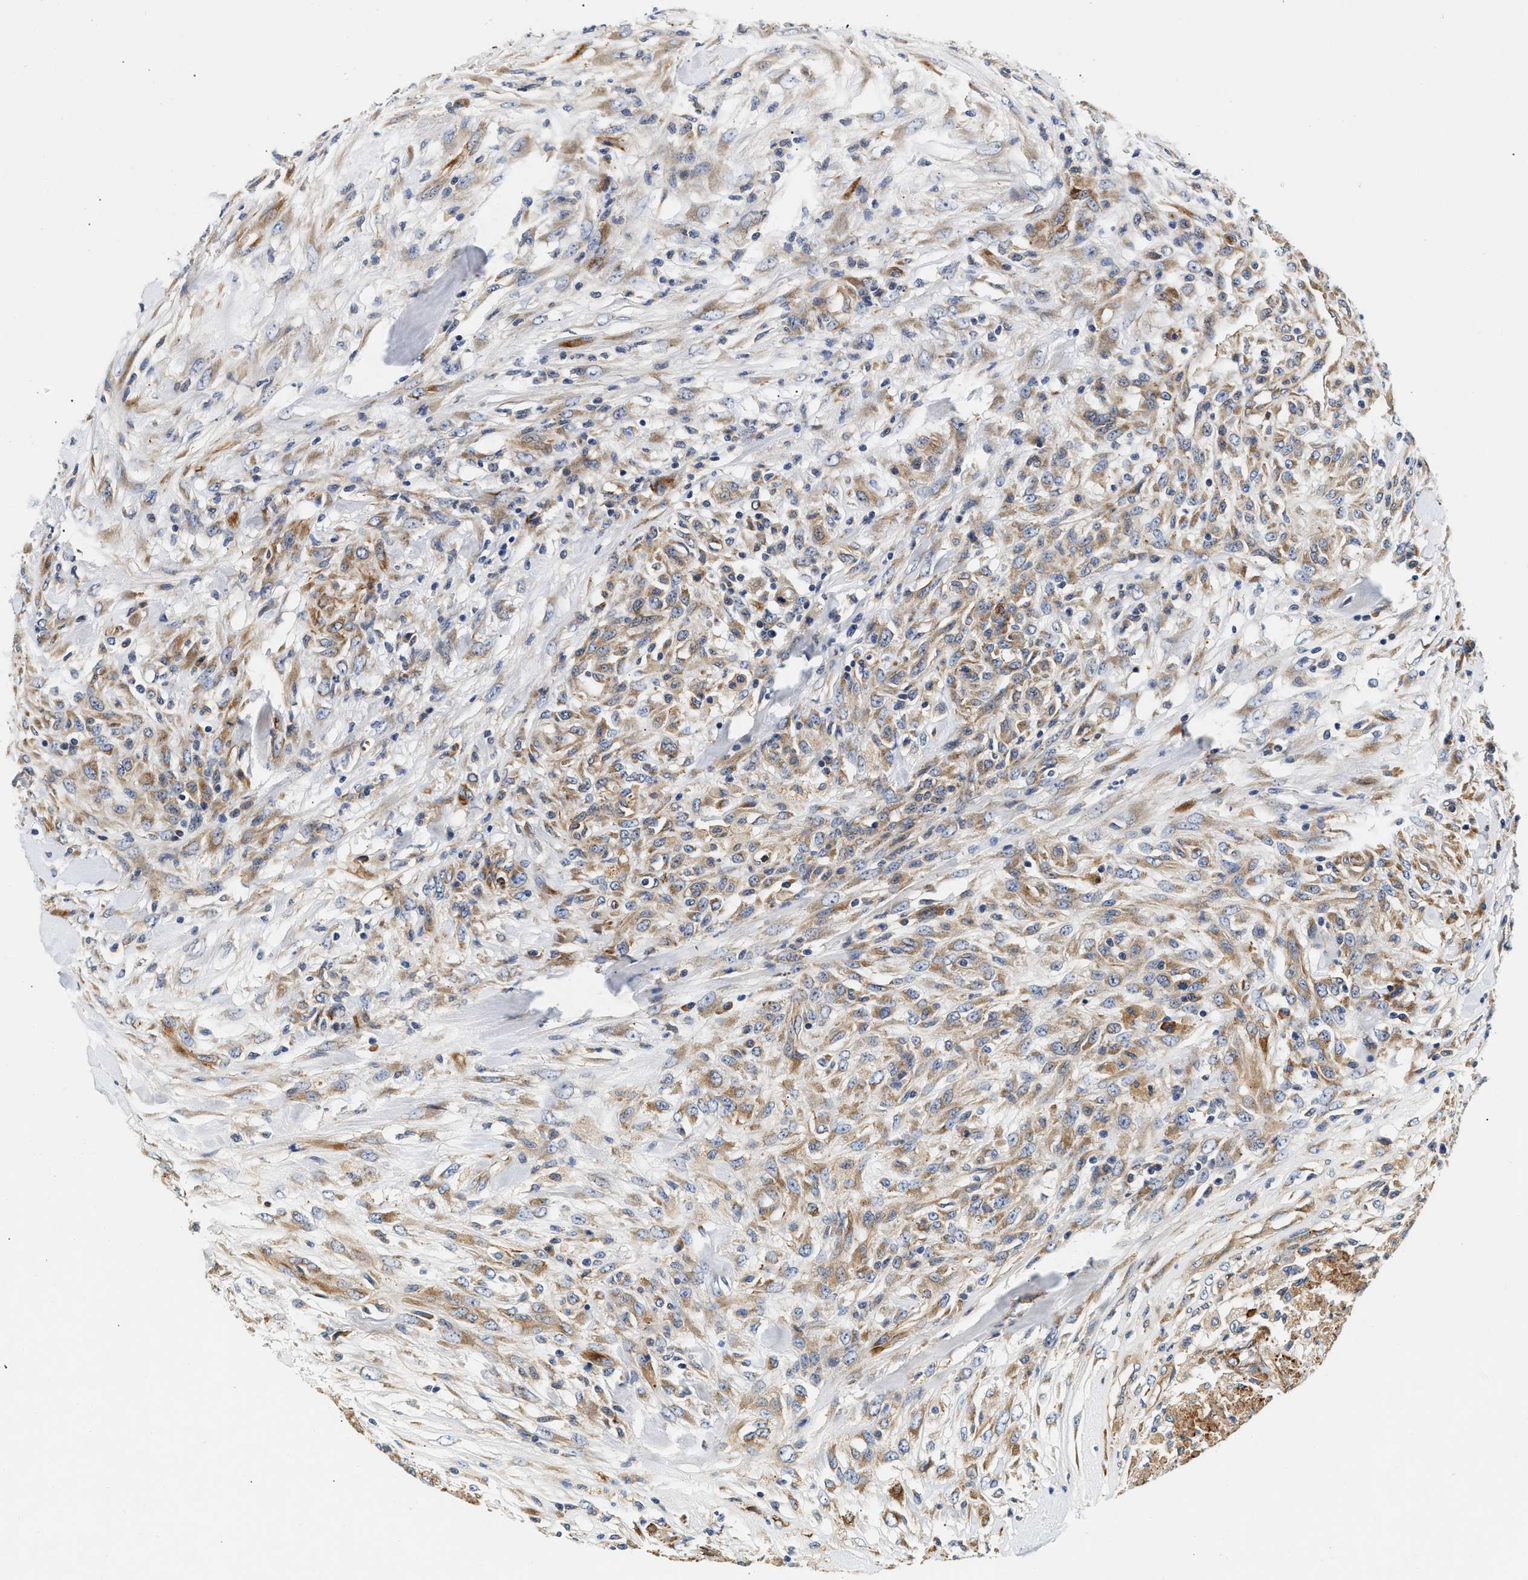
{"staining": {"intensity": "weak", "quantity": ">75%", "location": "cytoplasmic/membranous"}, "tissue": "testis cancer", "cell_type": "Tumor cells", "image_type": "cancer", "snomed": [{"axis": "morphology", "description": "Seminoma, NOS"}, {"axis": "topography", "description": "Testis"}], "caption": "Tumor cells exhibit low levels of weak cytoplasmic/membranous staining in about >75% of cells in testis cancer.", "gene": "IFT74", "patient": {"sex": "male", "age": 59}}